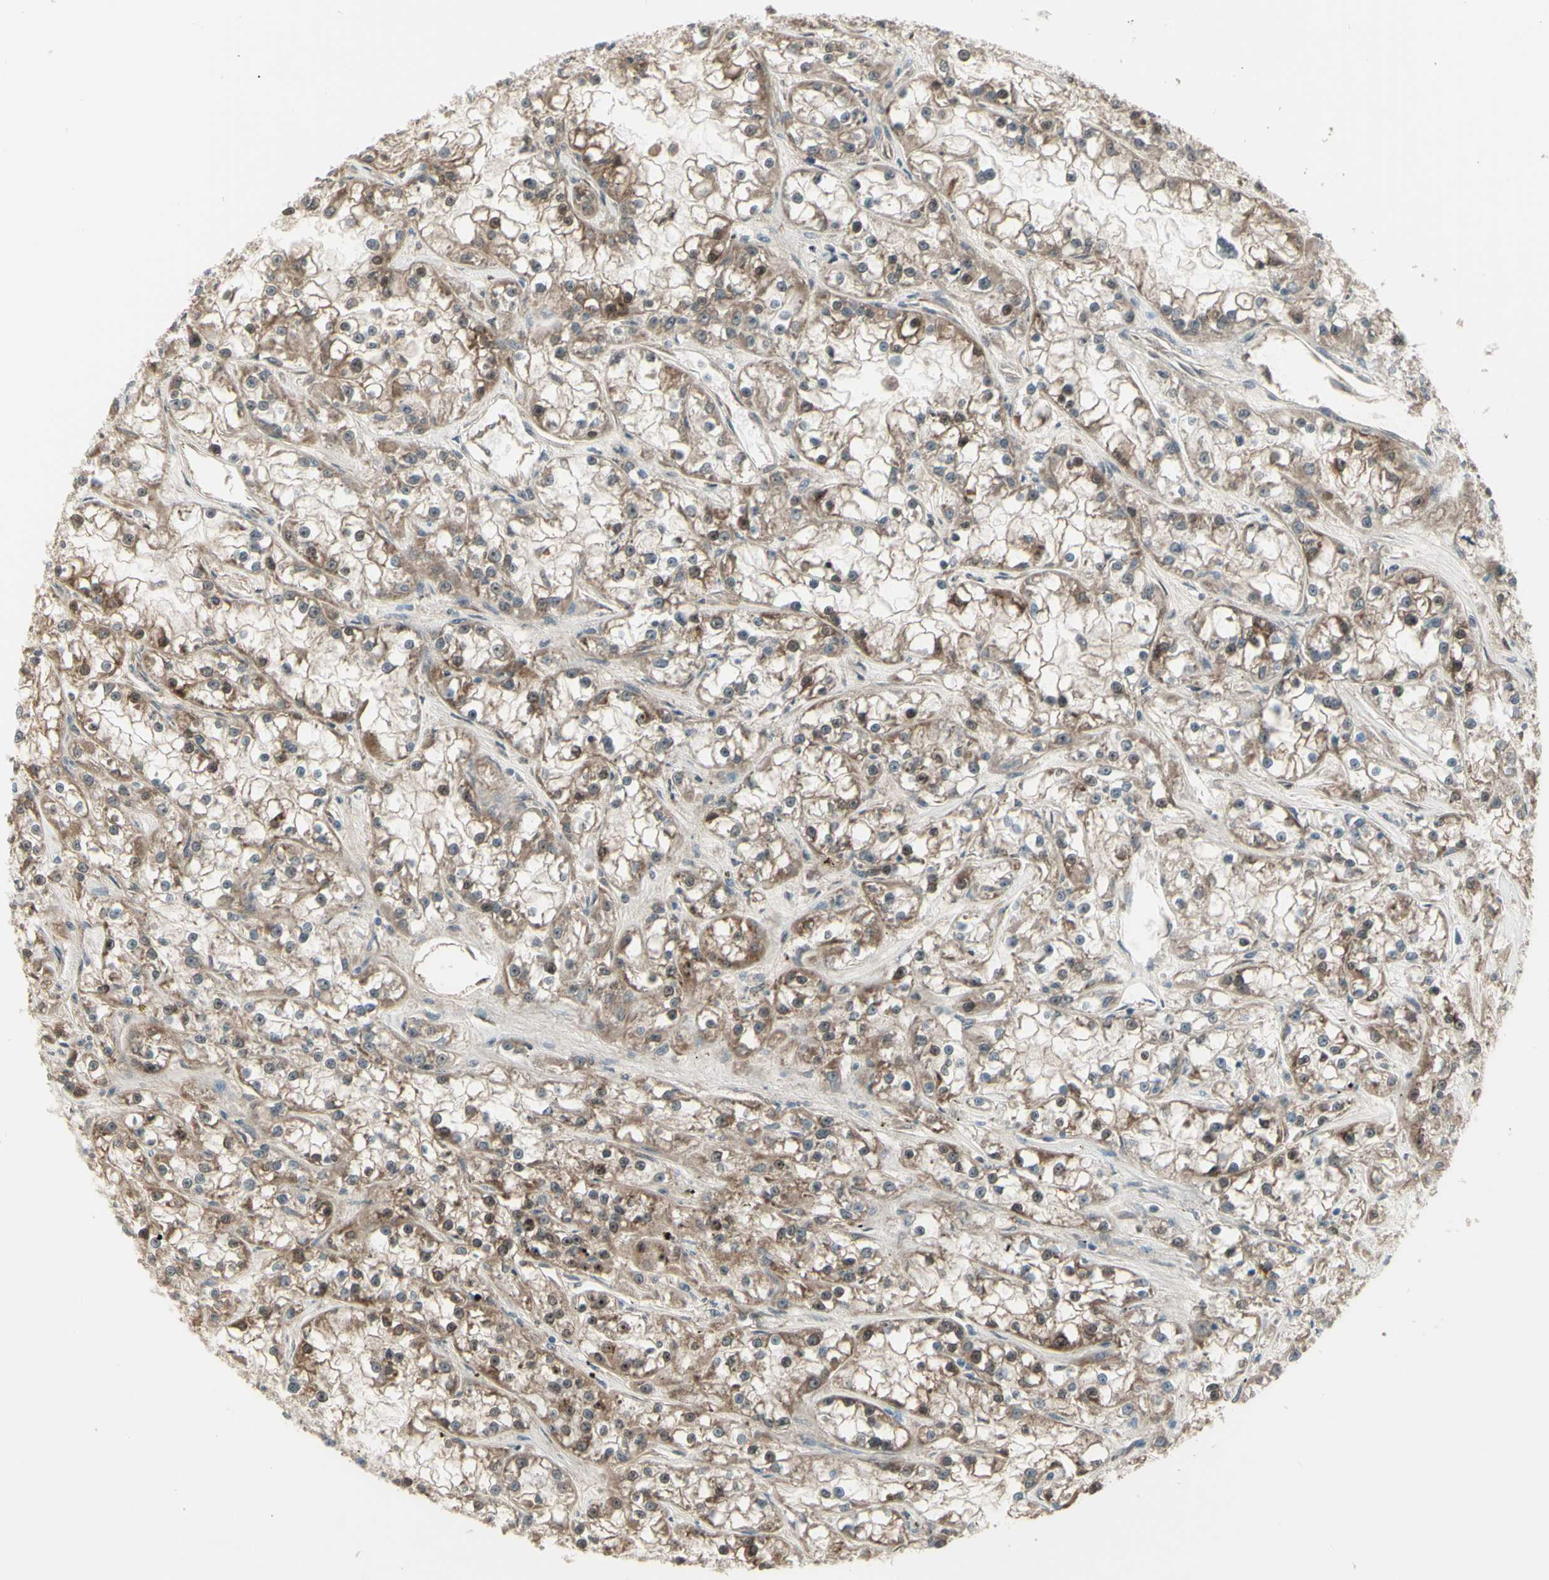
{"staining": {"intensity": "moderate", "quantity": "25%-75%", "location": "cytoplasmic/membranous,nuclear"}, "tissue": "renal cancer", "cell_type": "Tumor cells", "image_type": "cancer", "snomed": [{"axis": "morphology", "description": "Adenocarcinoma, NOS"}, {"axis": "topography", "description": "Kidney"}], "caption": "An image showing moderate cytoplasmic/membranous and nuclear staining in about 25%-75% of tumor cells in renal adenocarcinoma, as visualized by brown immunohistochemical staining.", "gene": "NAXD", "patient": {"sex": "female", "age": 52}}